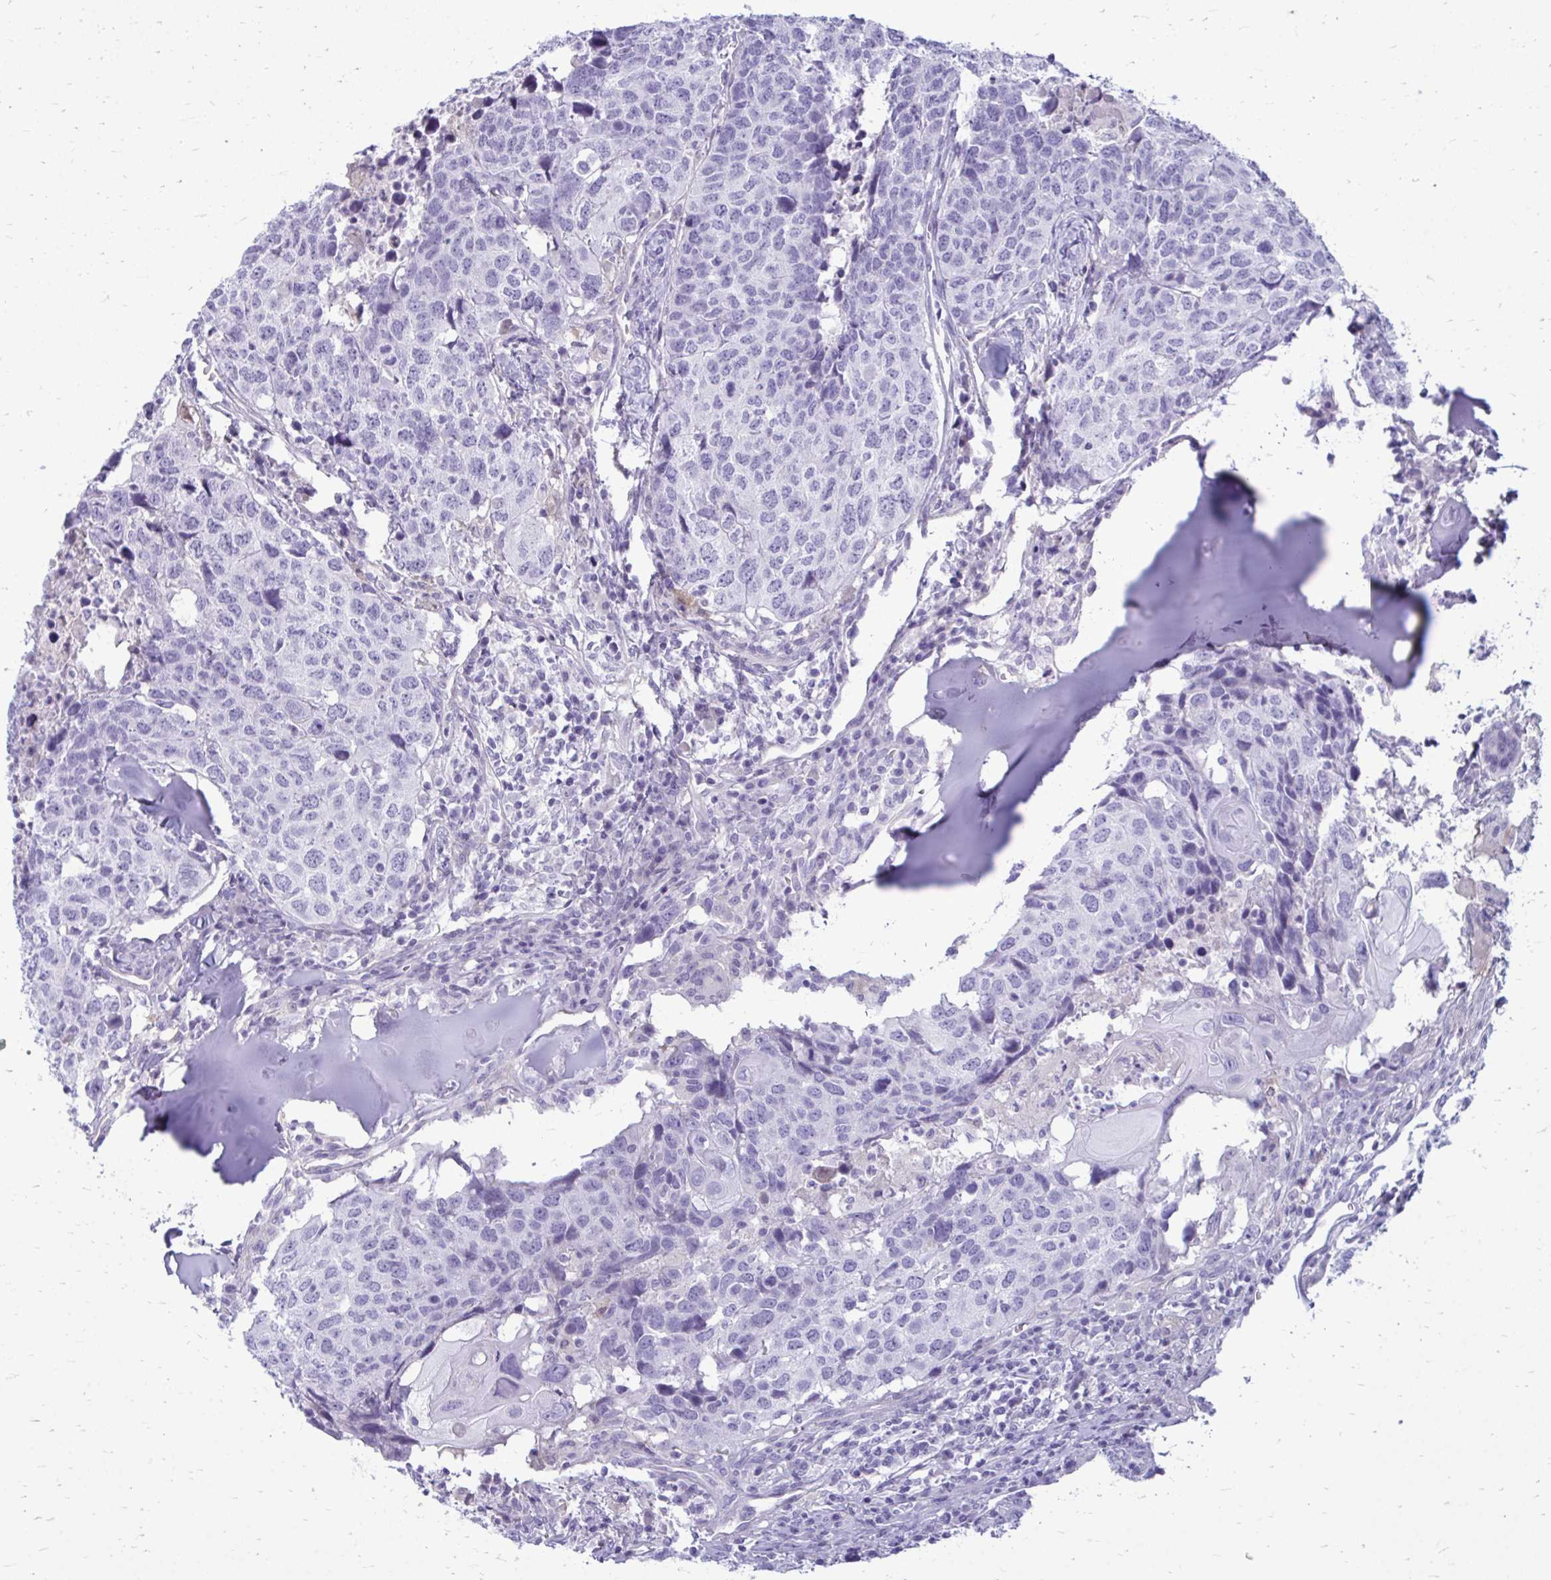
{"staining": {"intensity": "negative", "quantity": "none", "location": "none"}, "tissue": "head and neck cancer", "cell_type": "Tumor cells", "image_type": "cancer", "snomed": [{"axis": "morphology", "description": "Normal tissue, NOS"}, {"axis": "morphology", "description": "Squamous cell carcinoma, NOS"}, {"axis": "topography", "description": "Skeletal muscle"}, {"axis": "topography", "description": "Vascular tissue"}, {"axis": "topography", "description": "Peripheral nerve tissue"}, {"axis": "topography", "description": "Head-Neck"}], "caption": "The image exhibits no significant positivity in tumor cells of head and neck cancer (squamous cell carcinoma).", "gene": "FABP3", "patient": {"sex": "male", "age": 66}}